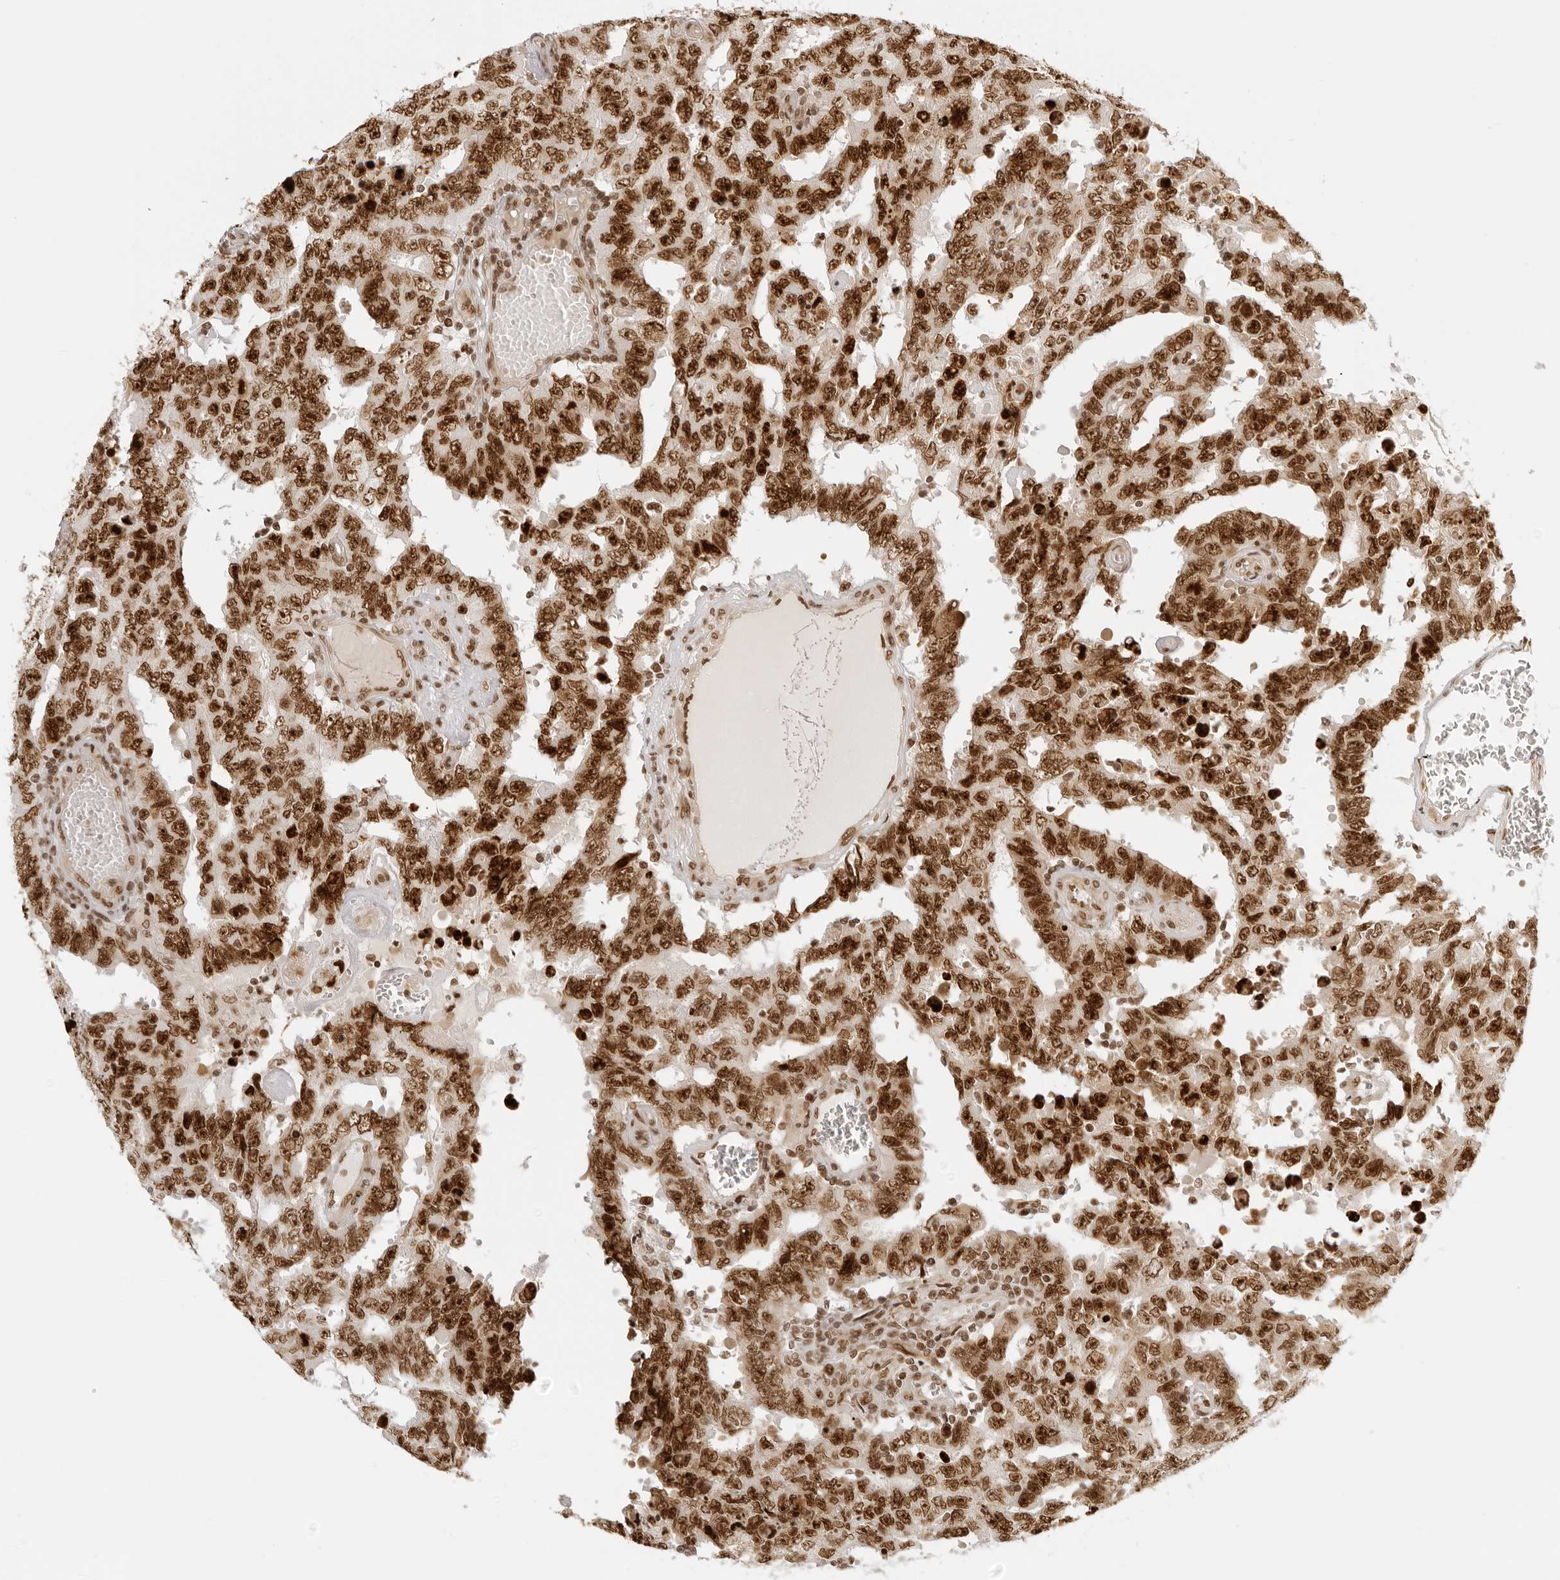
{"staining": {"intensity": "strong", "quantity": ">75%", "location": "nuclear"}, "tissue": "testis cancer", "cell_type": "Tumor cells", "image_type": "cancer", "snomed": [{"axis": "morphology", "description": "Carcinoma, Embryonal, NOS"}, {"axis": "topography", "description": "Testis"}], "caption": "Protein analysis of testis embryonal carcinoma tissue demonstrates strong nuclear expression in about >75% of tumor cells.", "gene": "RCC1", "patient": {"sex": "male", "age": 26}}